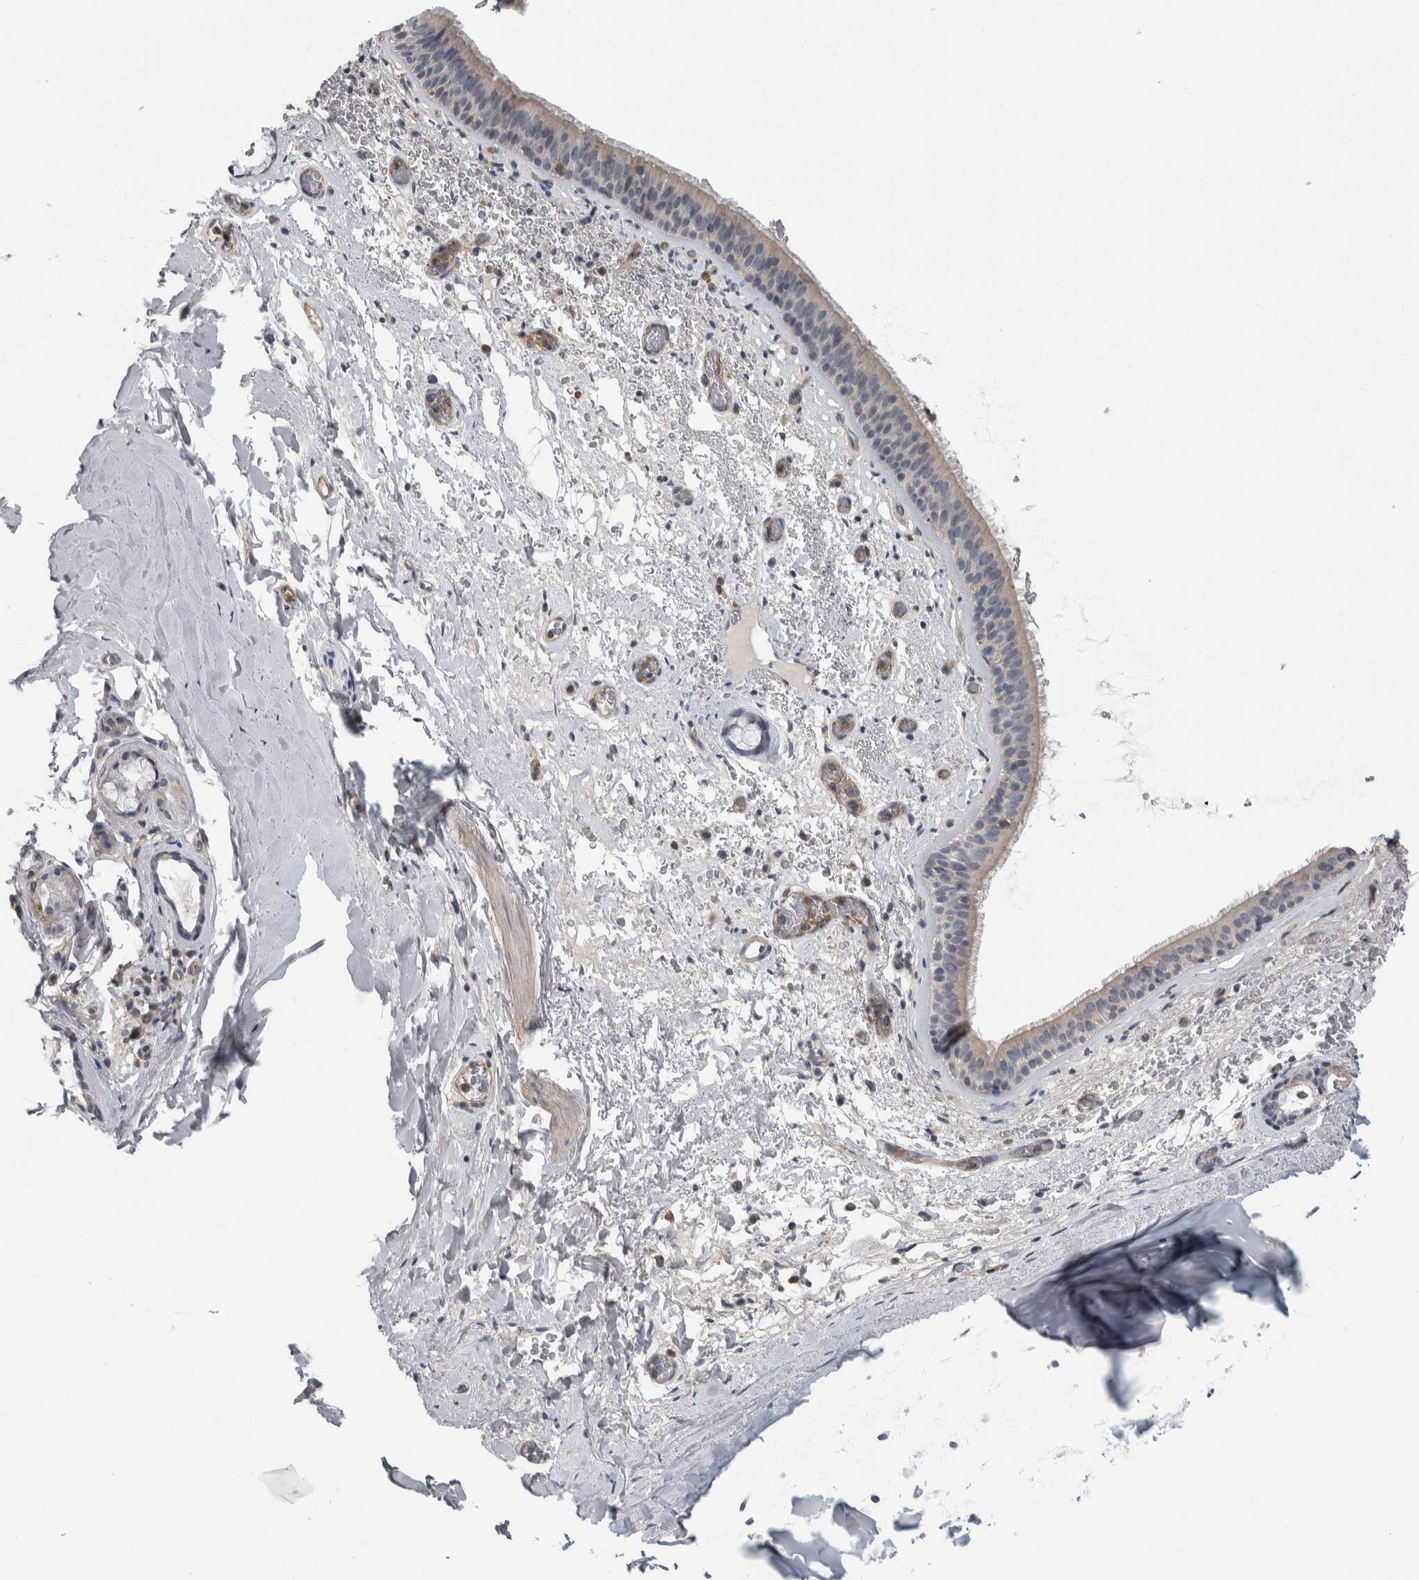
{"staining": {"intensity": "weak", "quantity": "25%-75%", "location": "cytoplasmic/membranous"}, "tissue": "bronchus", "cell_type": "Respiratory epithelial cells", "image_type": "normal", "snomed": [{"axis": "morphology", "description": "Normal tissue, NOS"}, {"axis": "topography", "description": "Cartilage tissue"}], "caption": "Immunohistochemistry (IHC) histopathology image of benign human bronchus stained for a protein (brown), which exhibits low levels of weak cytoplasmic/membranous expression in approximately 25%-75% of respiratory epithelial cells.", "gene": "KCNJ3", "patient": {"sex": "female", "age": 63}}